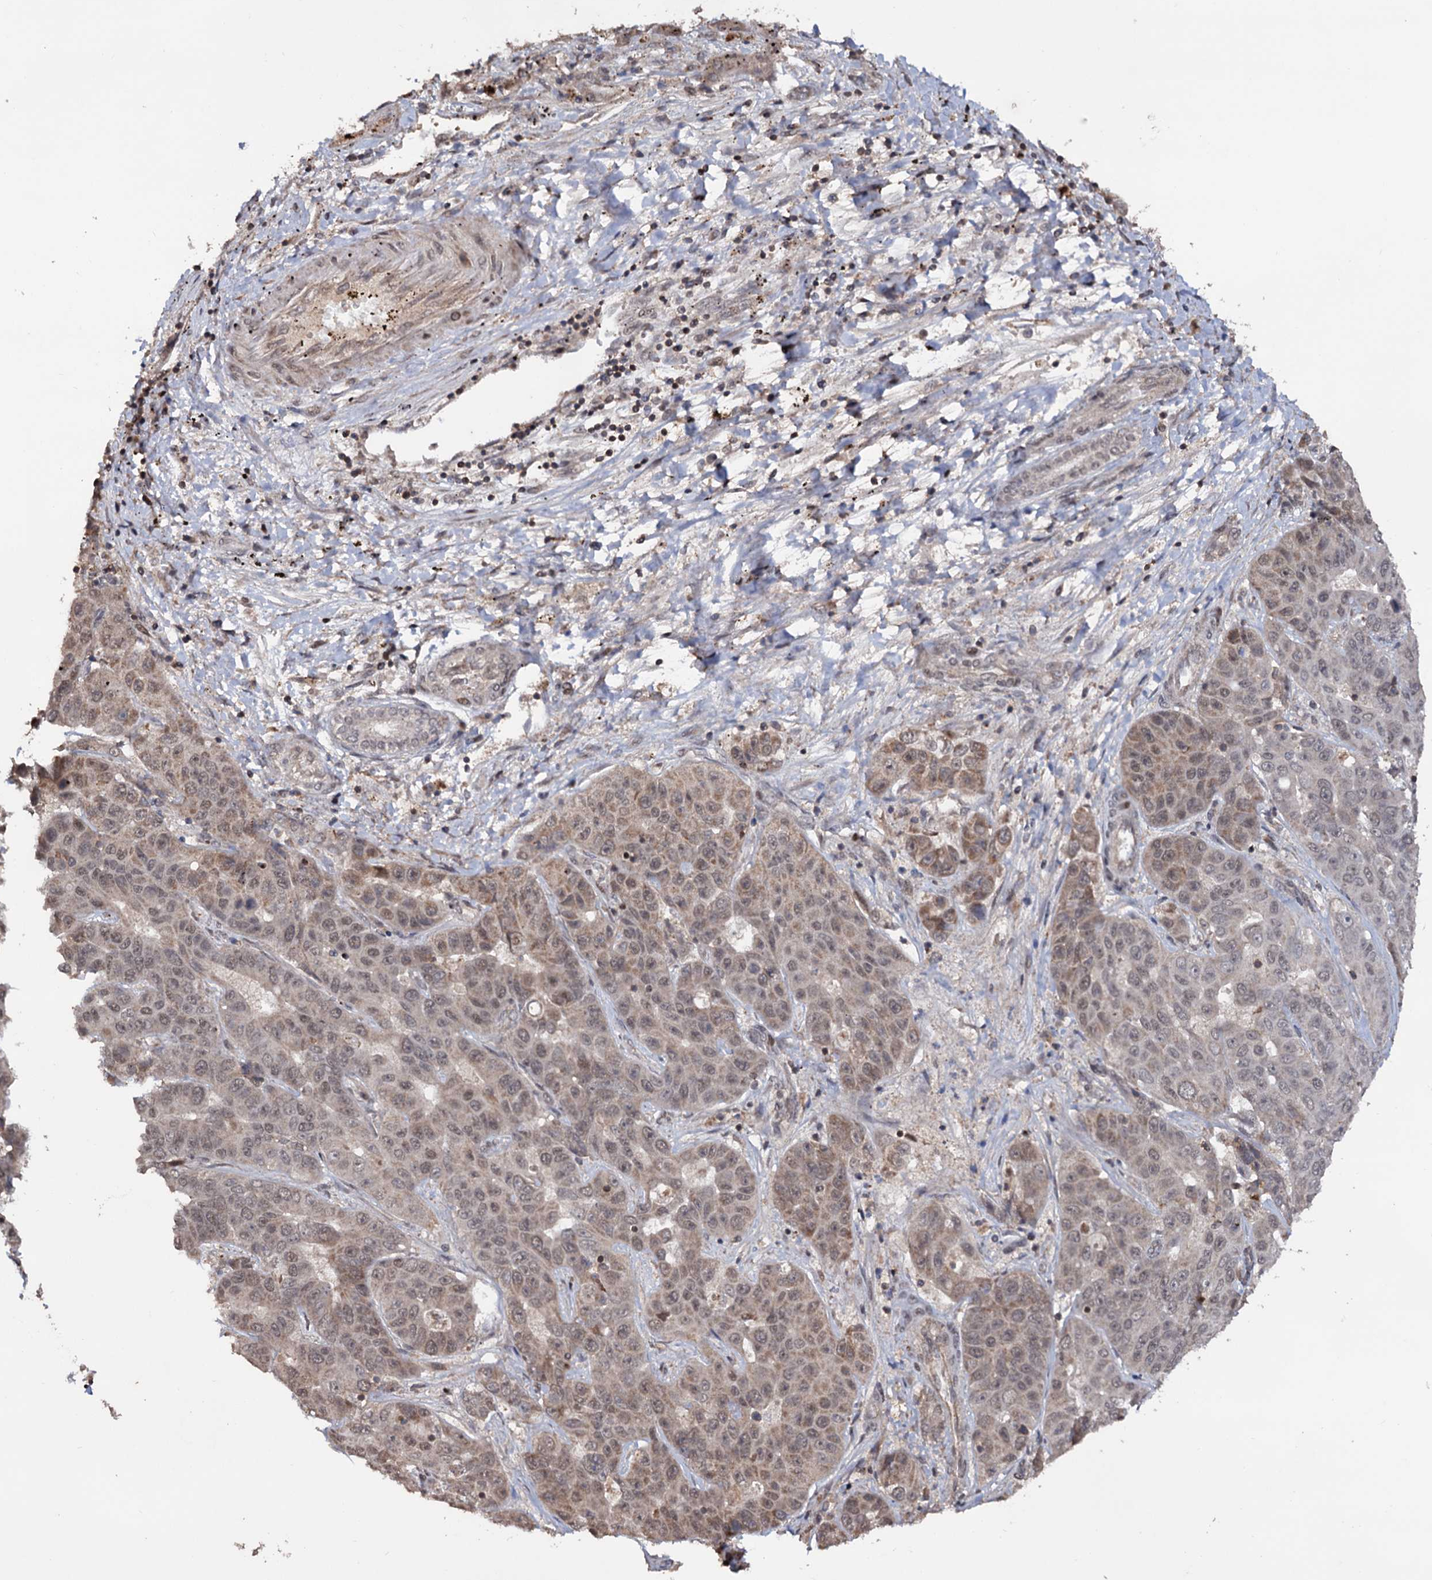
{"staining": {"intensity": "weak", "quantity": "<25%", "location": "cytoplasmic/membranous"}, "tissue": "liver cancer", "cell_type": "Tumor cells", "image_type": "cancer", "snomed": [{"axis": "morphology", "description": "Cholangiocarcinoma"}, {"axis": "topography", "description": "Liver"}], "caption": "An IHC photomicrograph of liver cancer is shown. There is no staining in tumor cells of liver cancer.", "gene": "KLF5", "patient": {"sex": "female", "age": 52}}